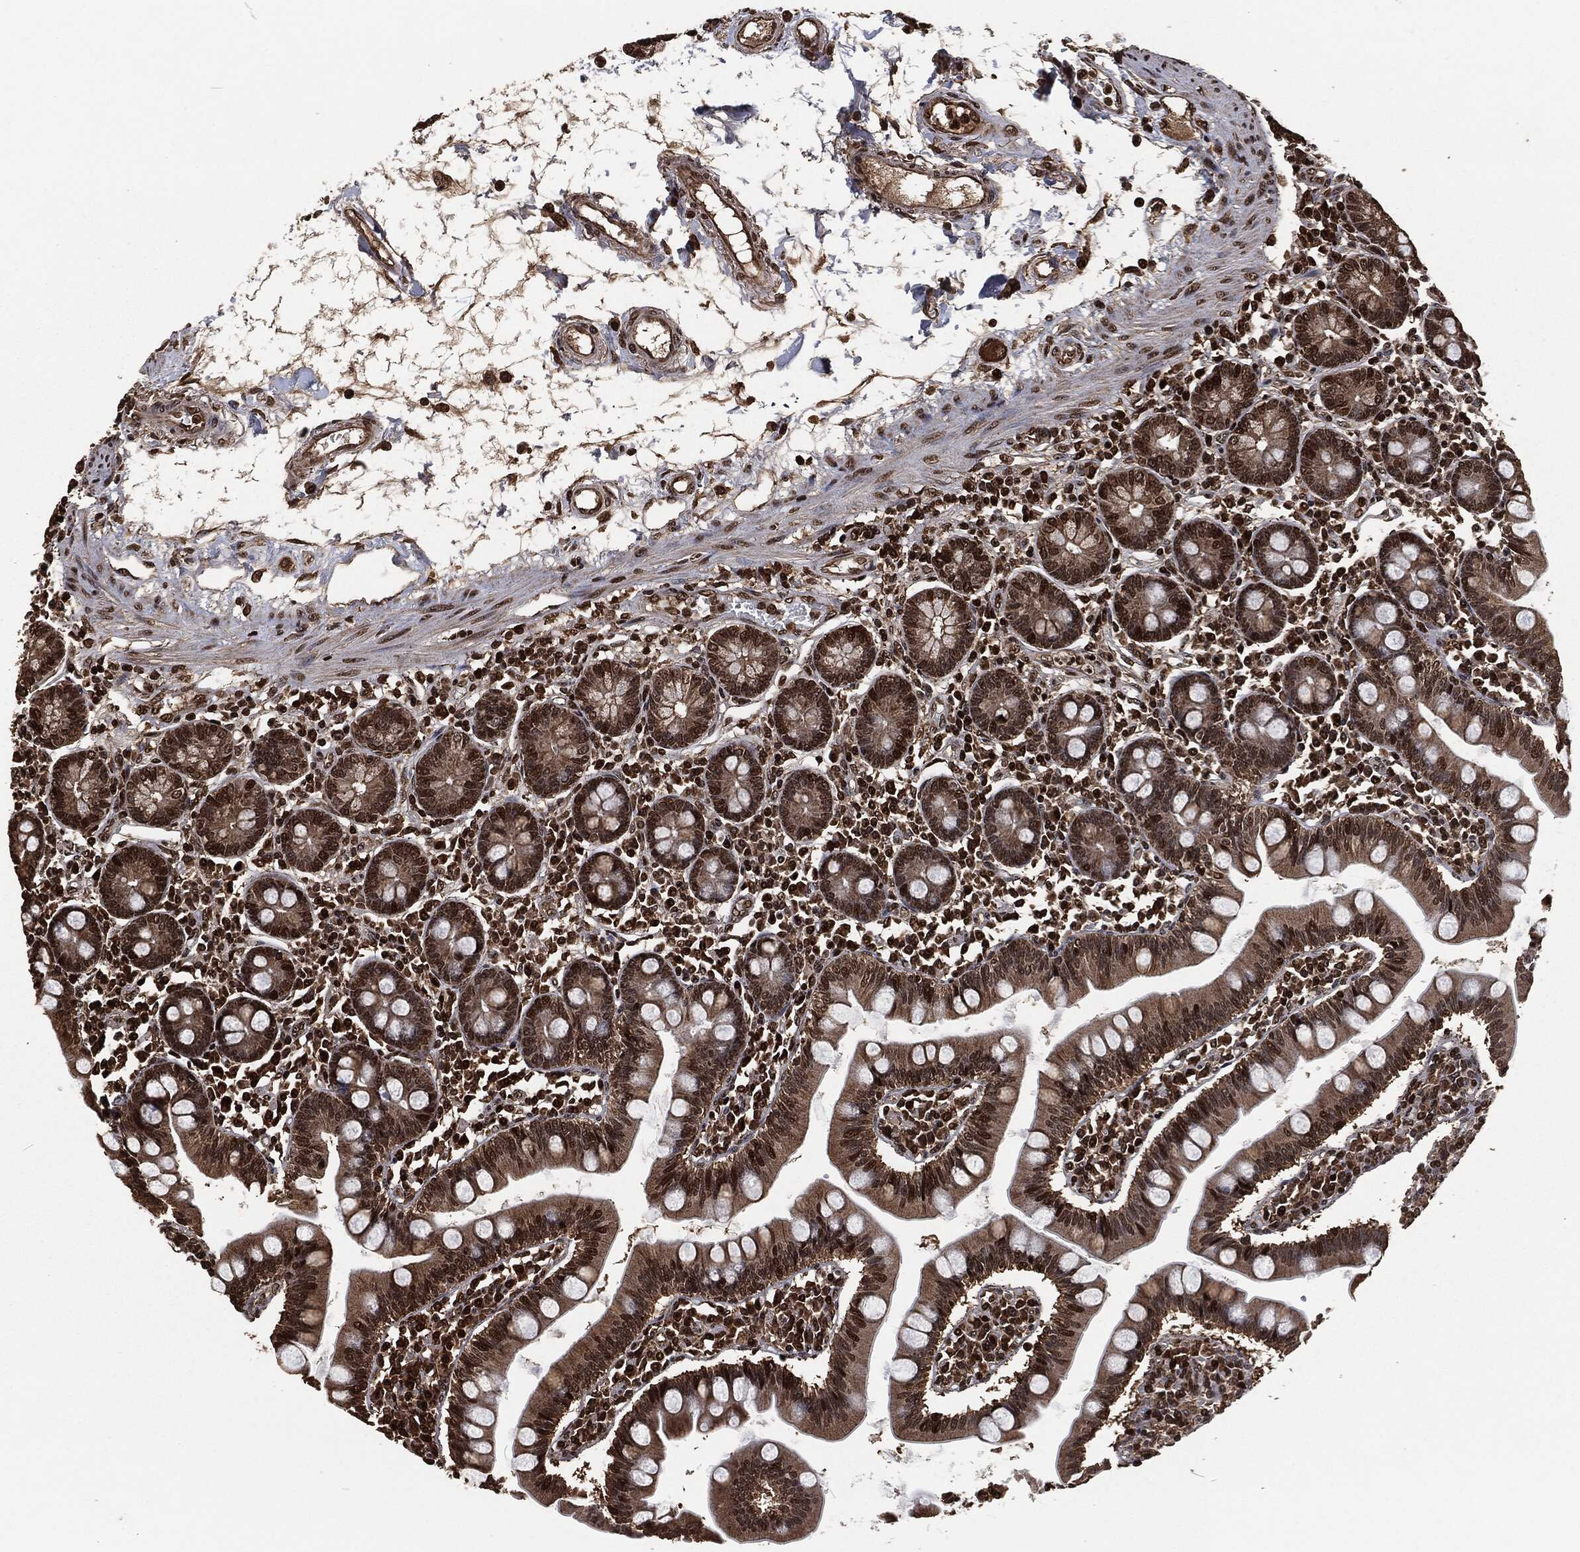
{"staining": {"intensity": "strong", "quantity": "25%-75%", "location": "cytoplasmic/membranous,nuclear"}, "tissue": "small intestine", "cell_type": "Glandular cells", "image_type": "normal", "snomed": [{"axis": "morphology", "description": "Normal tissue, NOS"}, {"axis": "topography", "description": "Small intestine"}], "caption": "Strong cytoplasmic/membranous,nuclear expression for a protein is present in about 25%-75% of glandular cells of unremarkable small intestine using immunohistochemistry (IHC).", "gene": "SNAI1", "patient": {"sex": "male", "age": 88}}